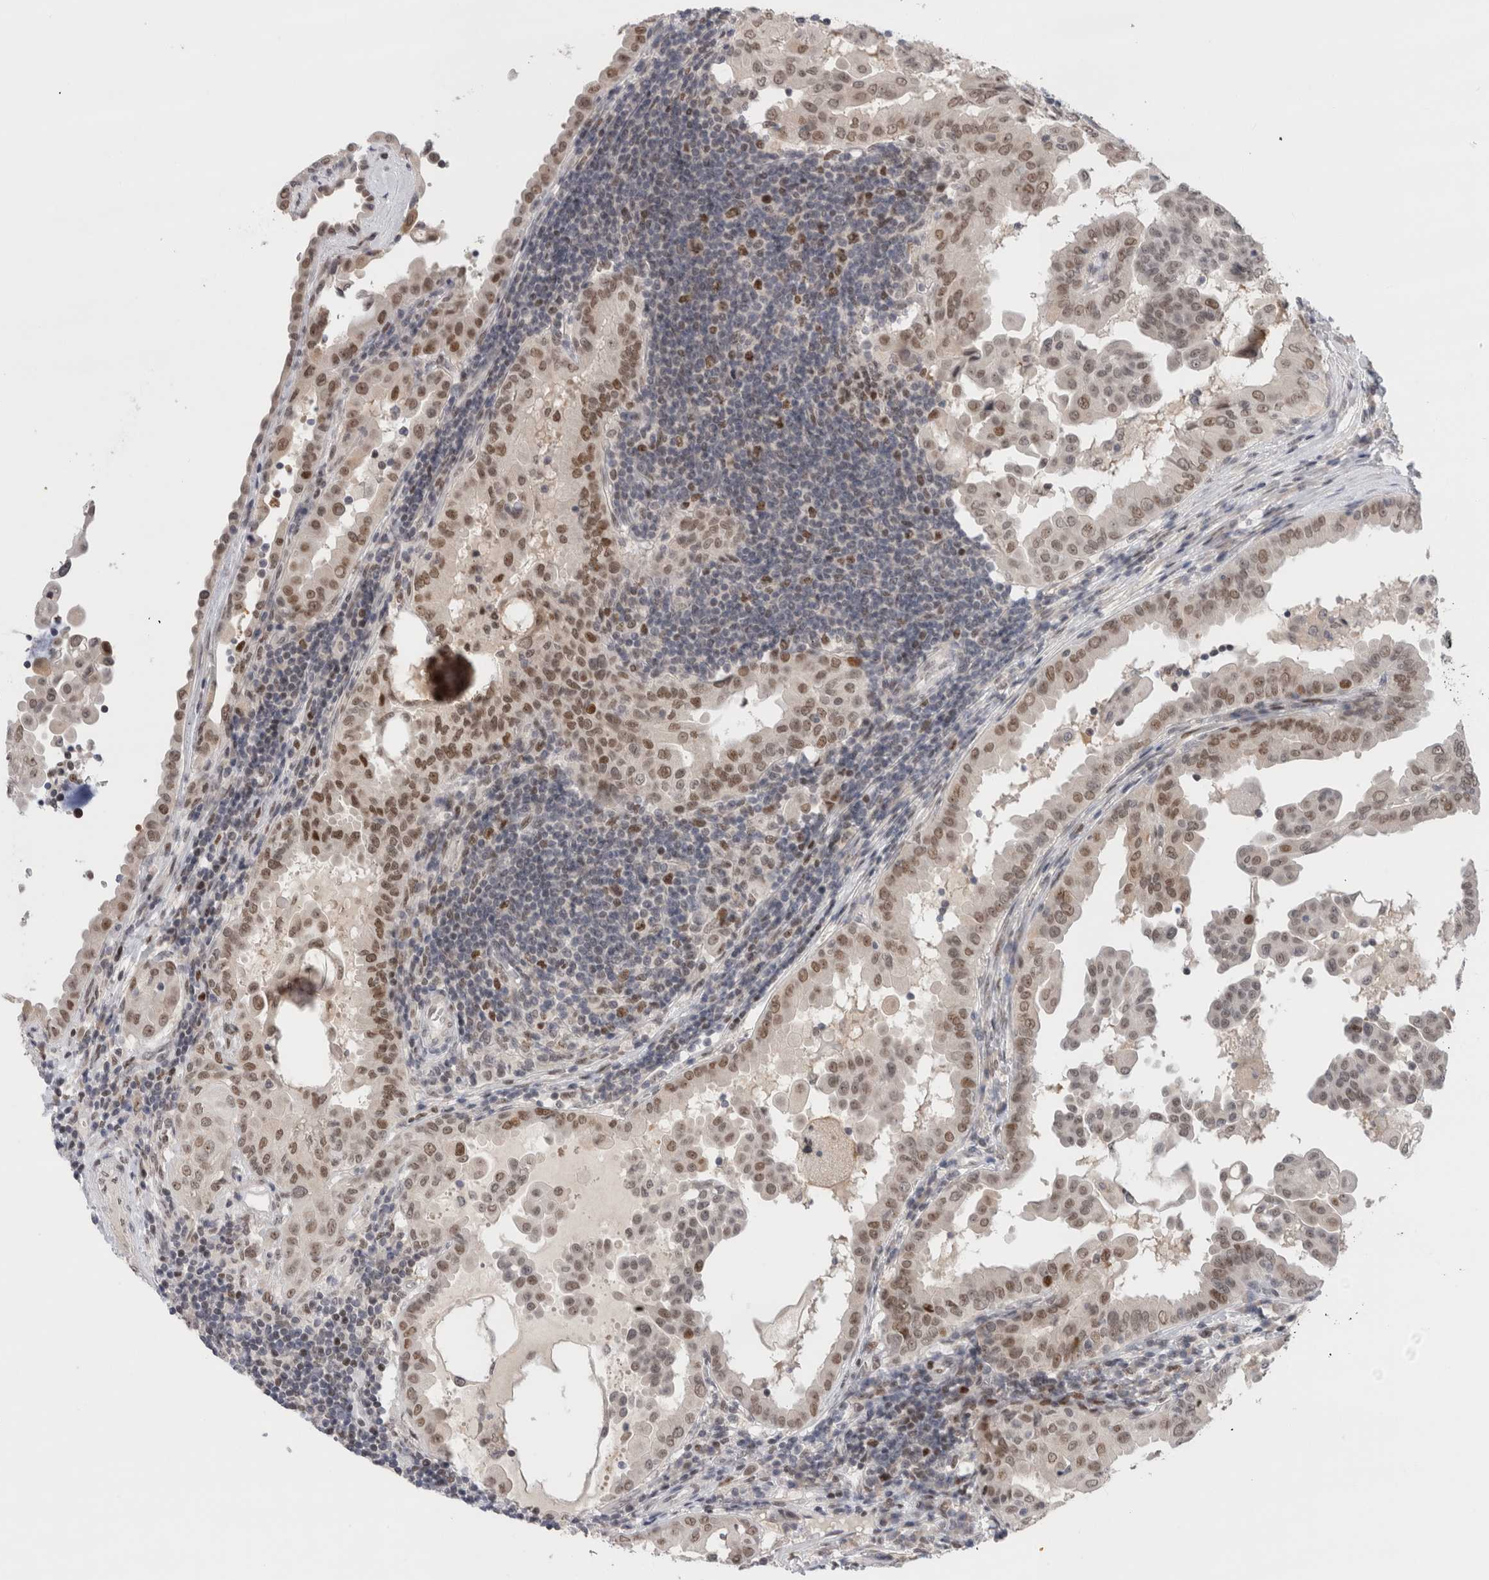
{"staining": {"intensity": "moderate", "quantity": ">75%", "location": "nuclear"}, "tissue": "thyroid cancer", "cell_type": "Tumor cells", "image_type": "cancer", "snomed": [{"axis": "morphology", "description": "Papillary adenocarcinoma, NOS"}, {"axis": "topography", "description": "Thyroid gland"}], "caption": "About >75% of tumor cells in human thyroid cancer (papillary adenocarcinoma) display moderate nuclear protein expression as visualized by brown immunohistochemical staining.", "gene": "ZNF521", "patient": {"sex": "male", "age": 33}}